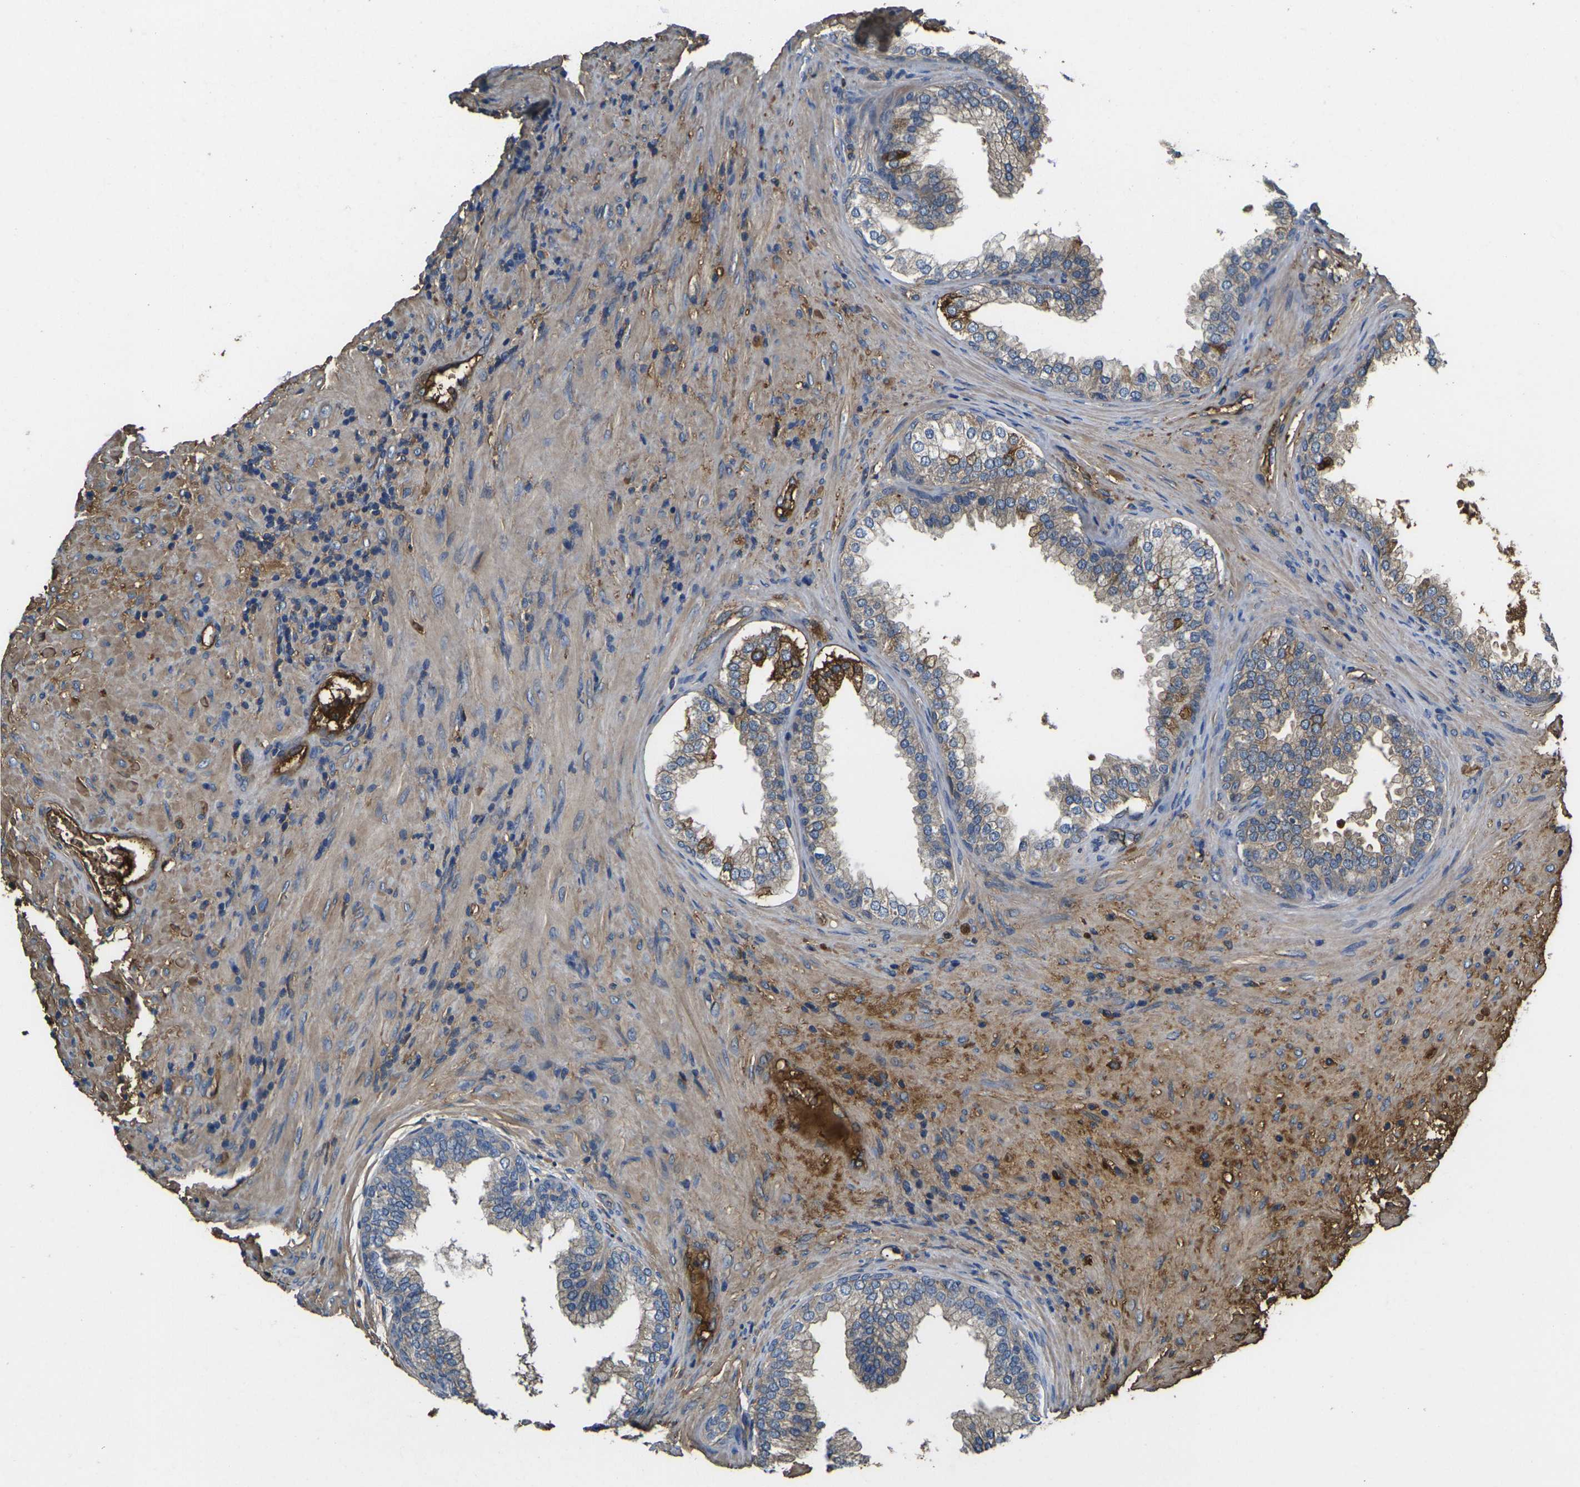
{"staining": {"intensity": "moderate", "quantity": "25%-75%", "location": "cytoplasmic/membranous"}, "tissue": "prostate", "cell_type": "Glandular cells", "image_type": "normal", "snomed": [{"axis": "morphology", "description": "Normal tissue, NOS"}, {"axis": "topography", "description": "Prostate"}], "caption": "A medium amount of moderate cytoplasmic/membranous staining is present in about 25%-75% of glandular cells in unremarkable prostate.", "gene": "HSPG2", "patient": {"sex": "male", "age": 76}}